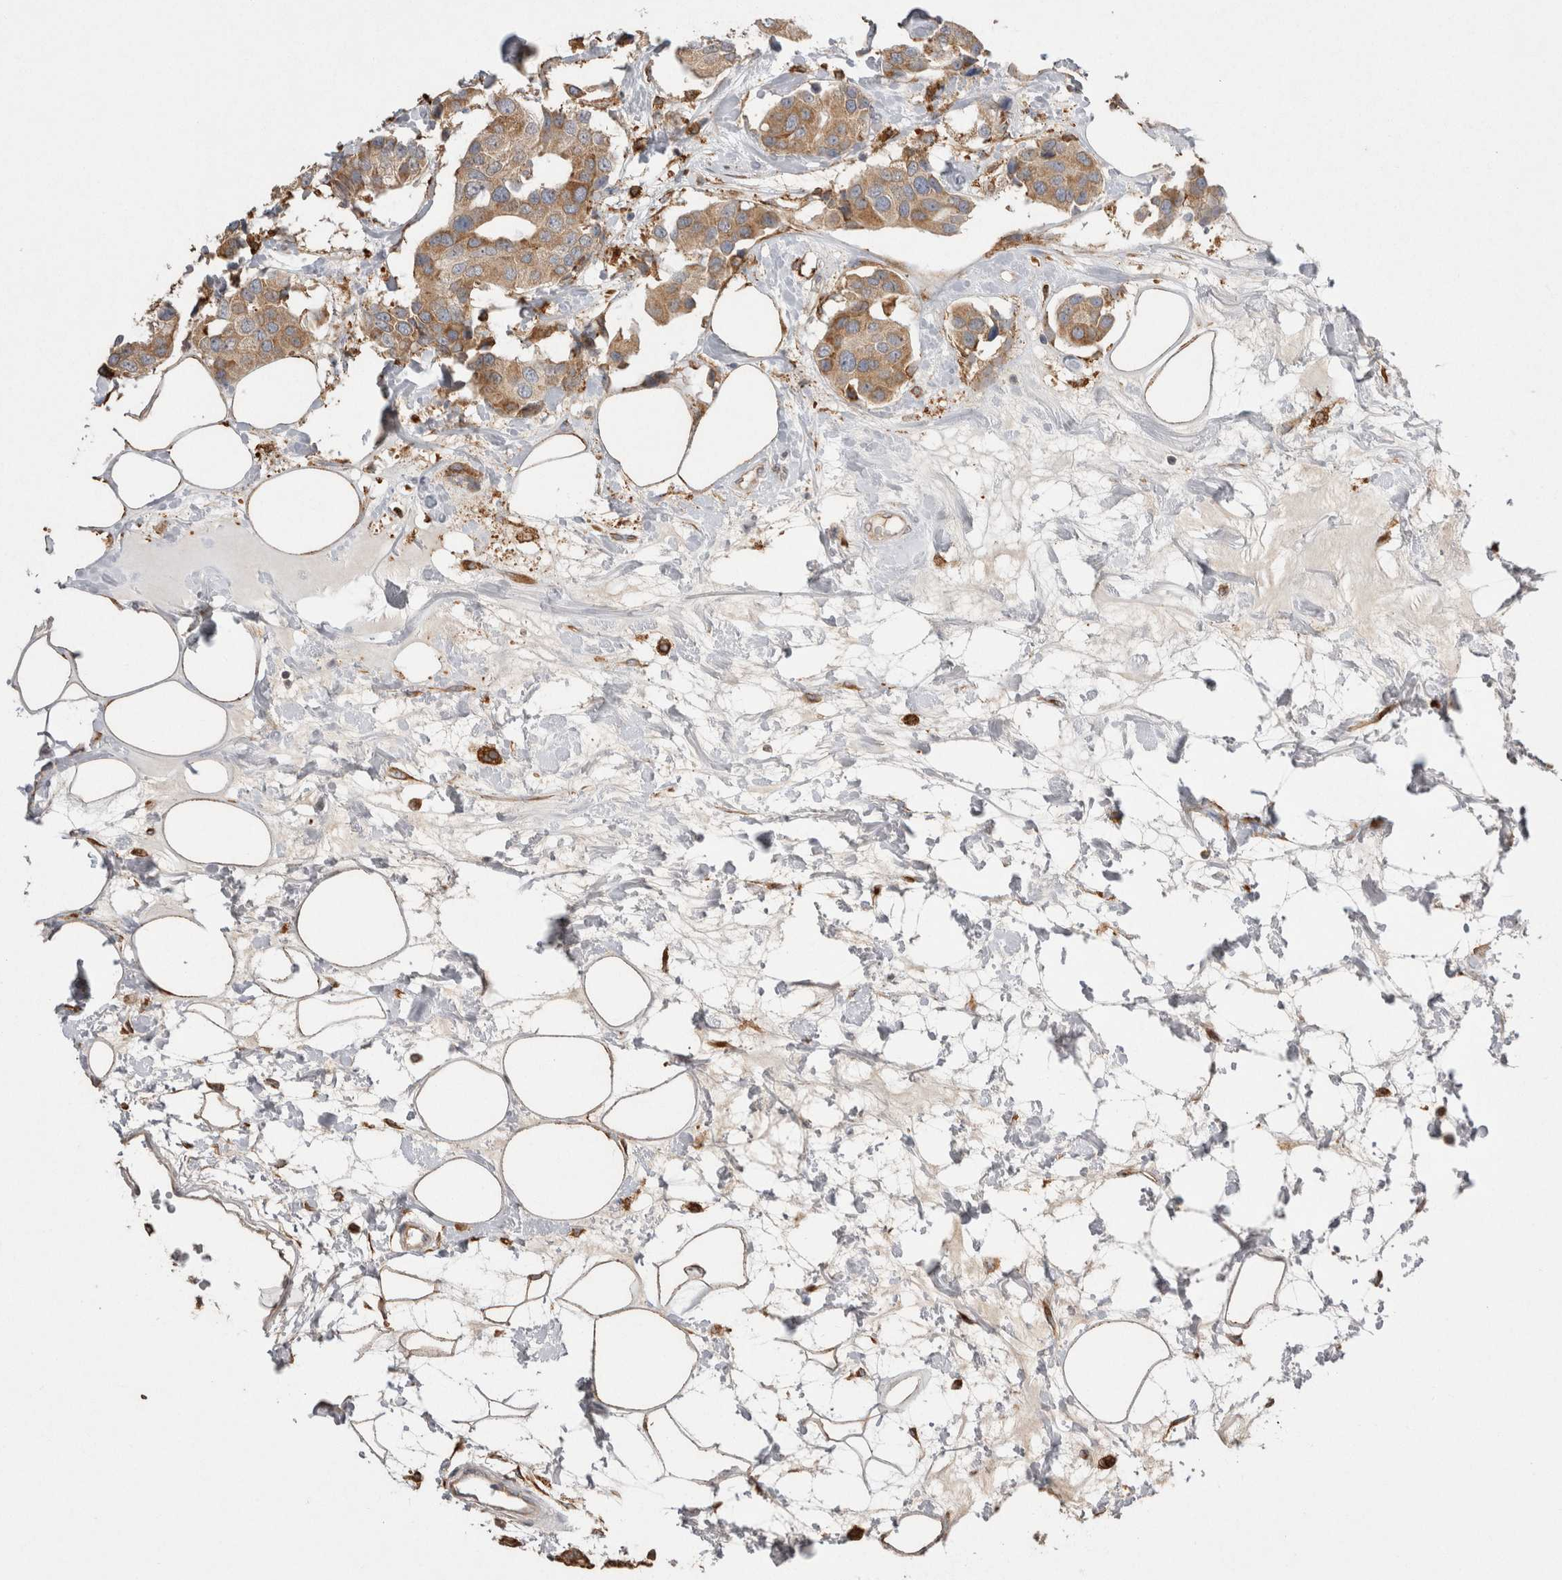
{"staining": {"intensity": "moderate", "quantity": ">75%", "location": "cytoplasmic/membranous"}, "tissue": "breast cancer", "cell_type": "Tumor cells", "image_type": "cancer", "snomed": [{"axis": "morphology", "description": "Normal tissue, NOS"}, {"axis": "morphology", "description": "Duct carcinoma"}, {"axis": "topography", "description": "Breast"}], "caption": "A brown stain highlights moderate cytoplasmic/membranous staining of a protein in breast intraductal carcinoma tumor cells.", "gene": "LRPAP1", "patient": {"sex": "female", "age": 39}}